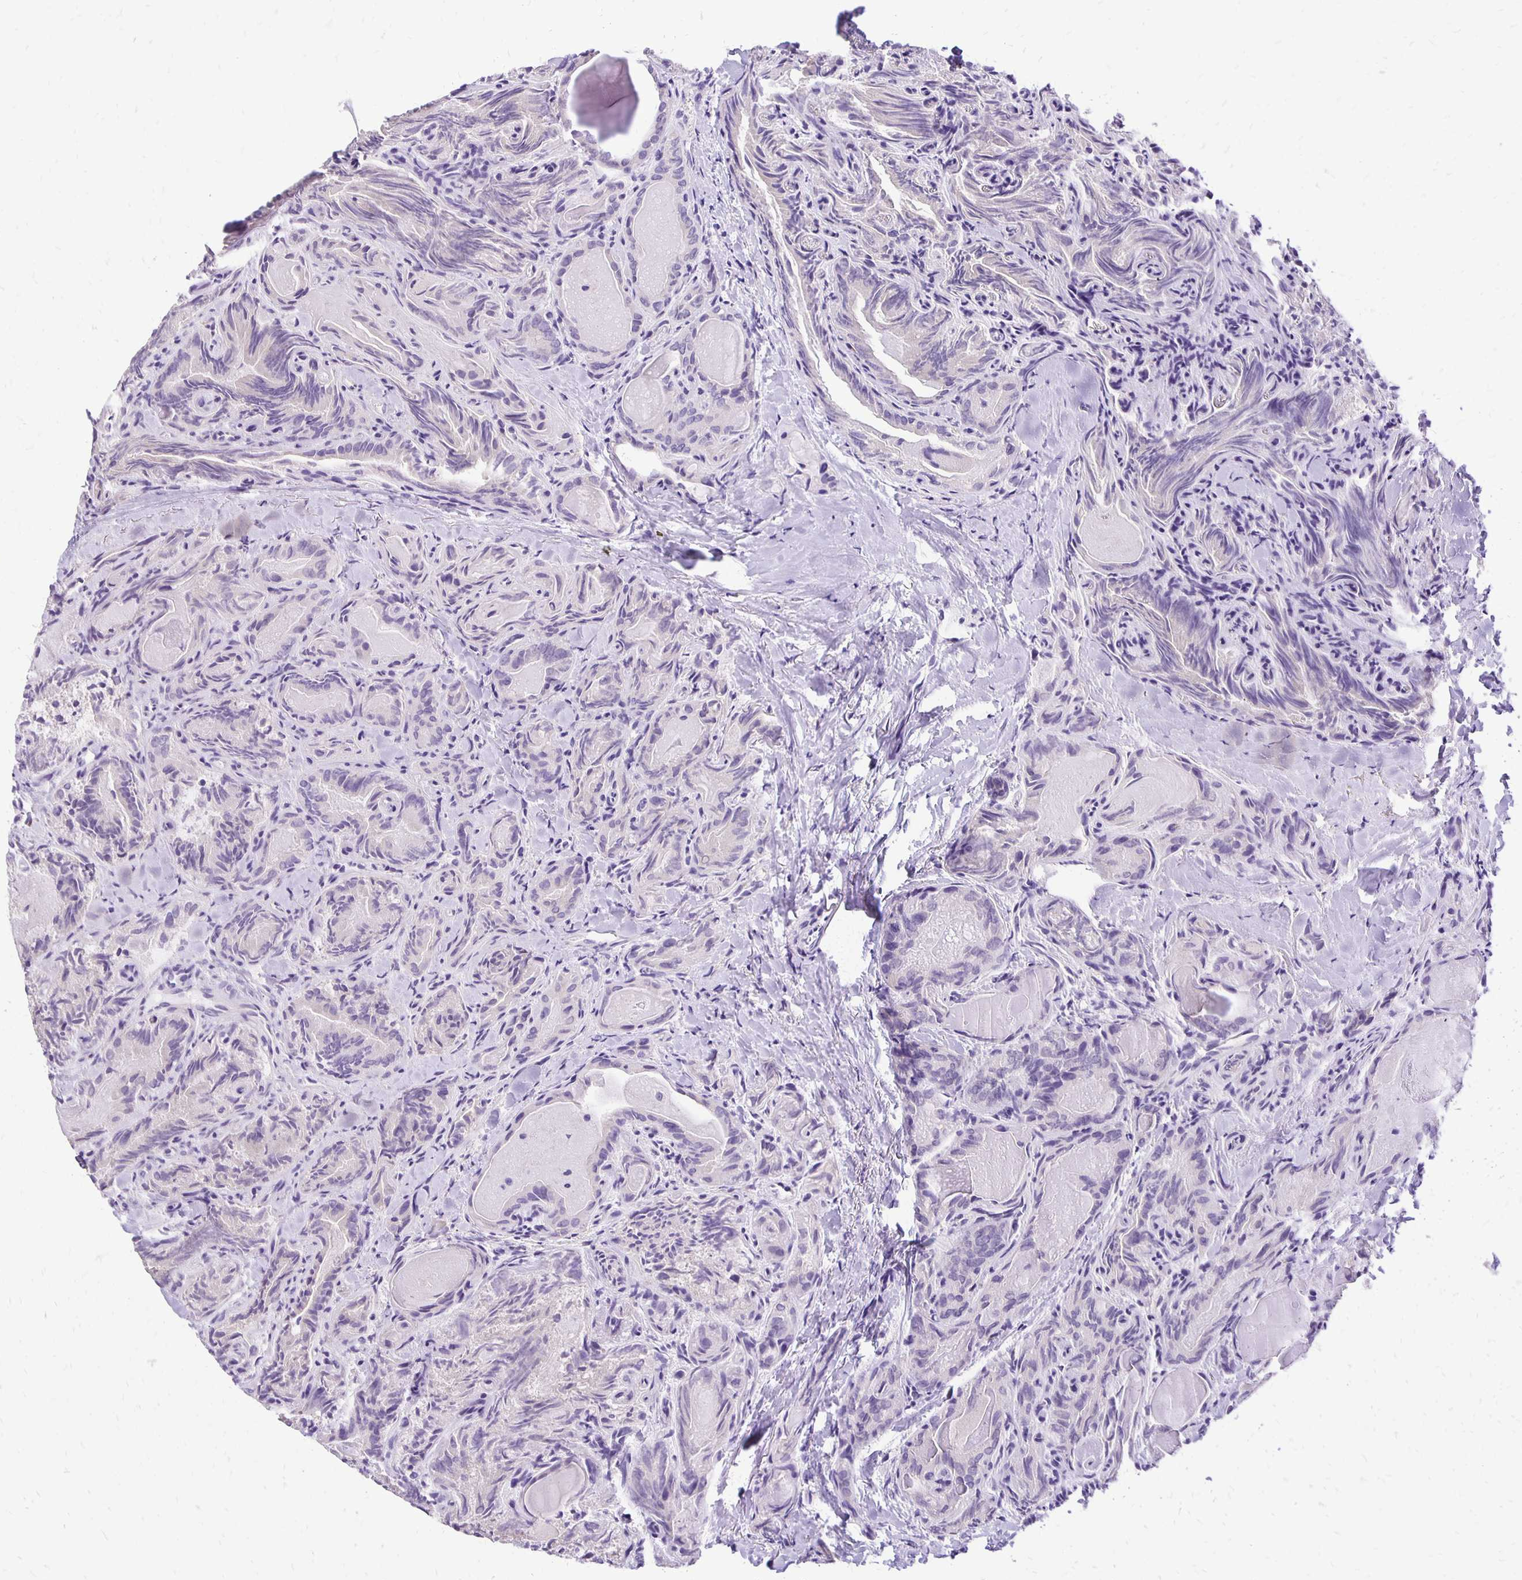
{"staining": {"intensity": "negative", "quantity": "none", "location": "none"}, "tissue": "thyroid cancer", "cell_type": "Tumor cells", "image_type": "cancer", "snomed": [{"axis": "morphology", "description": "Papillary adenocarcinoma, NOS"}, {"axis": "topography", "description": "Thyroid gland"}], "caption": "There is no significant staining in tumor cells of thyroid cancer (papillary adenocarcinoma).", "gene": "ANKRD45", "patient": {"sex": "female", "age": 75}}